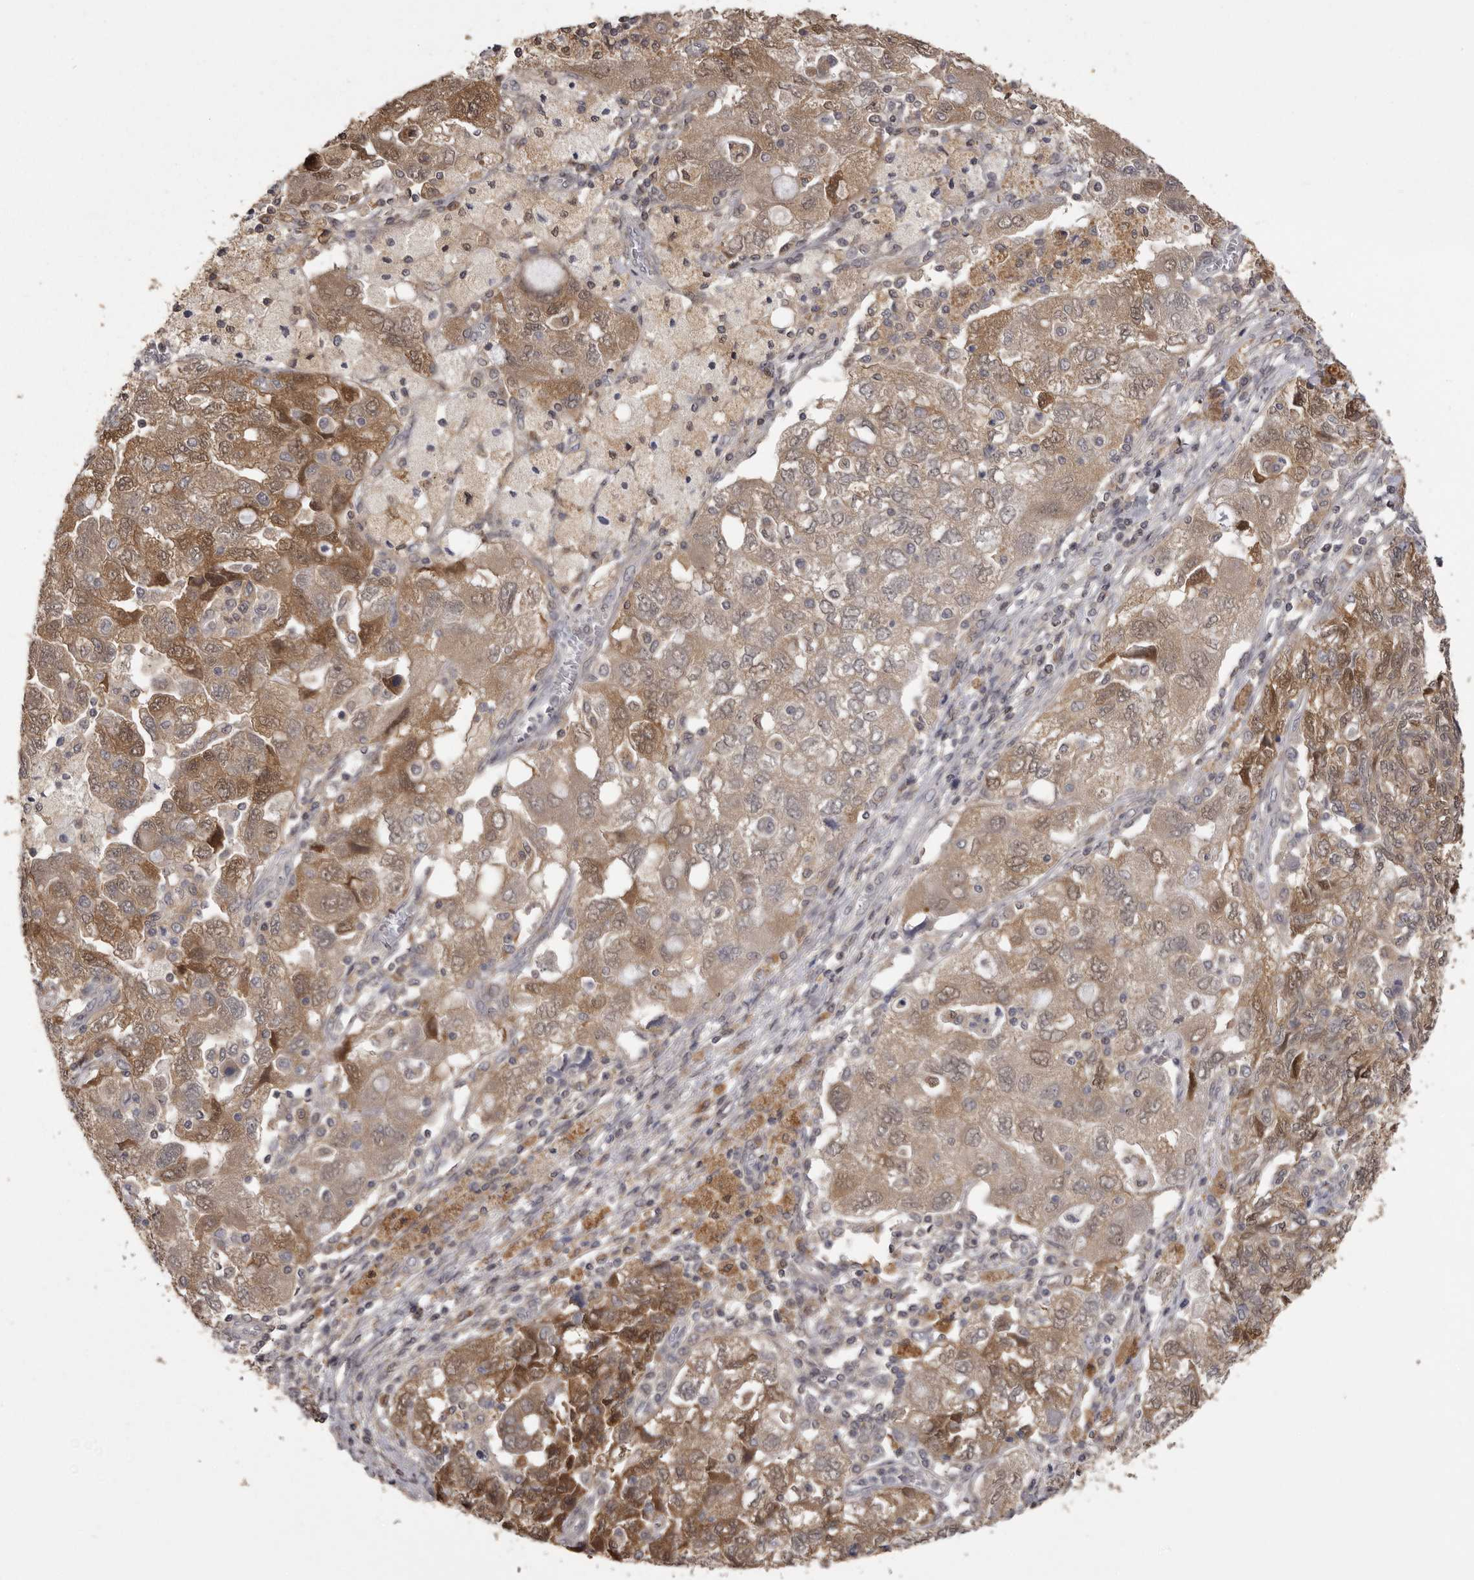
{"staining": {"intensity": "moderate", "quantity": ">75%", "location": "cytoplasmic/membranous"}, "tissue": "ovarian cancer", "cell_type": "Tumor cells", "image_type": "cancer", "snomed": [{"axis": "morphology", "description": "Carcinoma, NOS"}, {"axis": "morphology", "description": "Cystadenocarcinoma, serous, NOS"}, {"axis": "topography", "description": "Ovary"}], "caption": "This is a histology image of IHC staining of ovarian cancer, which shows moderate positivity in the cytoplasmic/membranous of tumor cells.", "gene": "MDH1", "patient": {"sex": "female", "age": 69}}